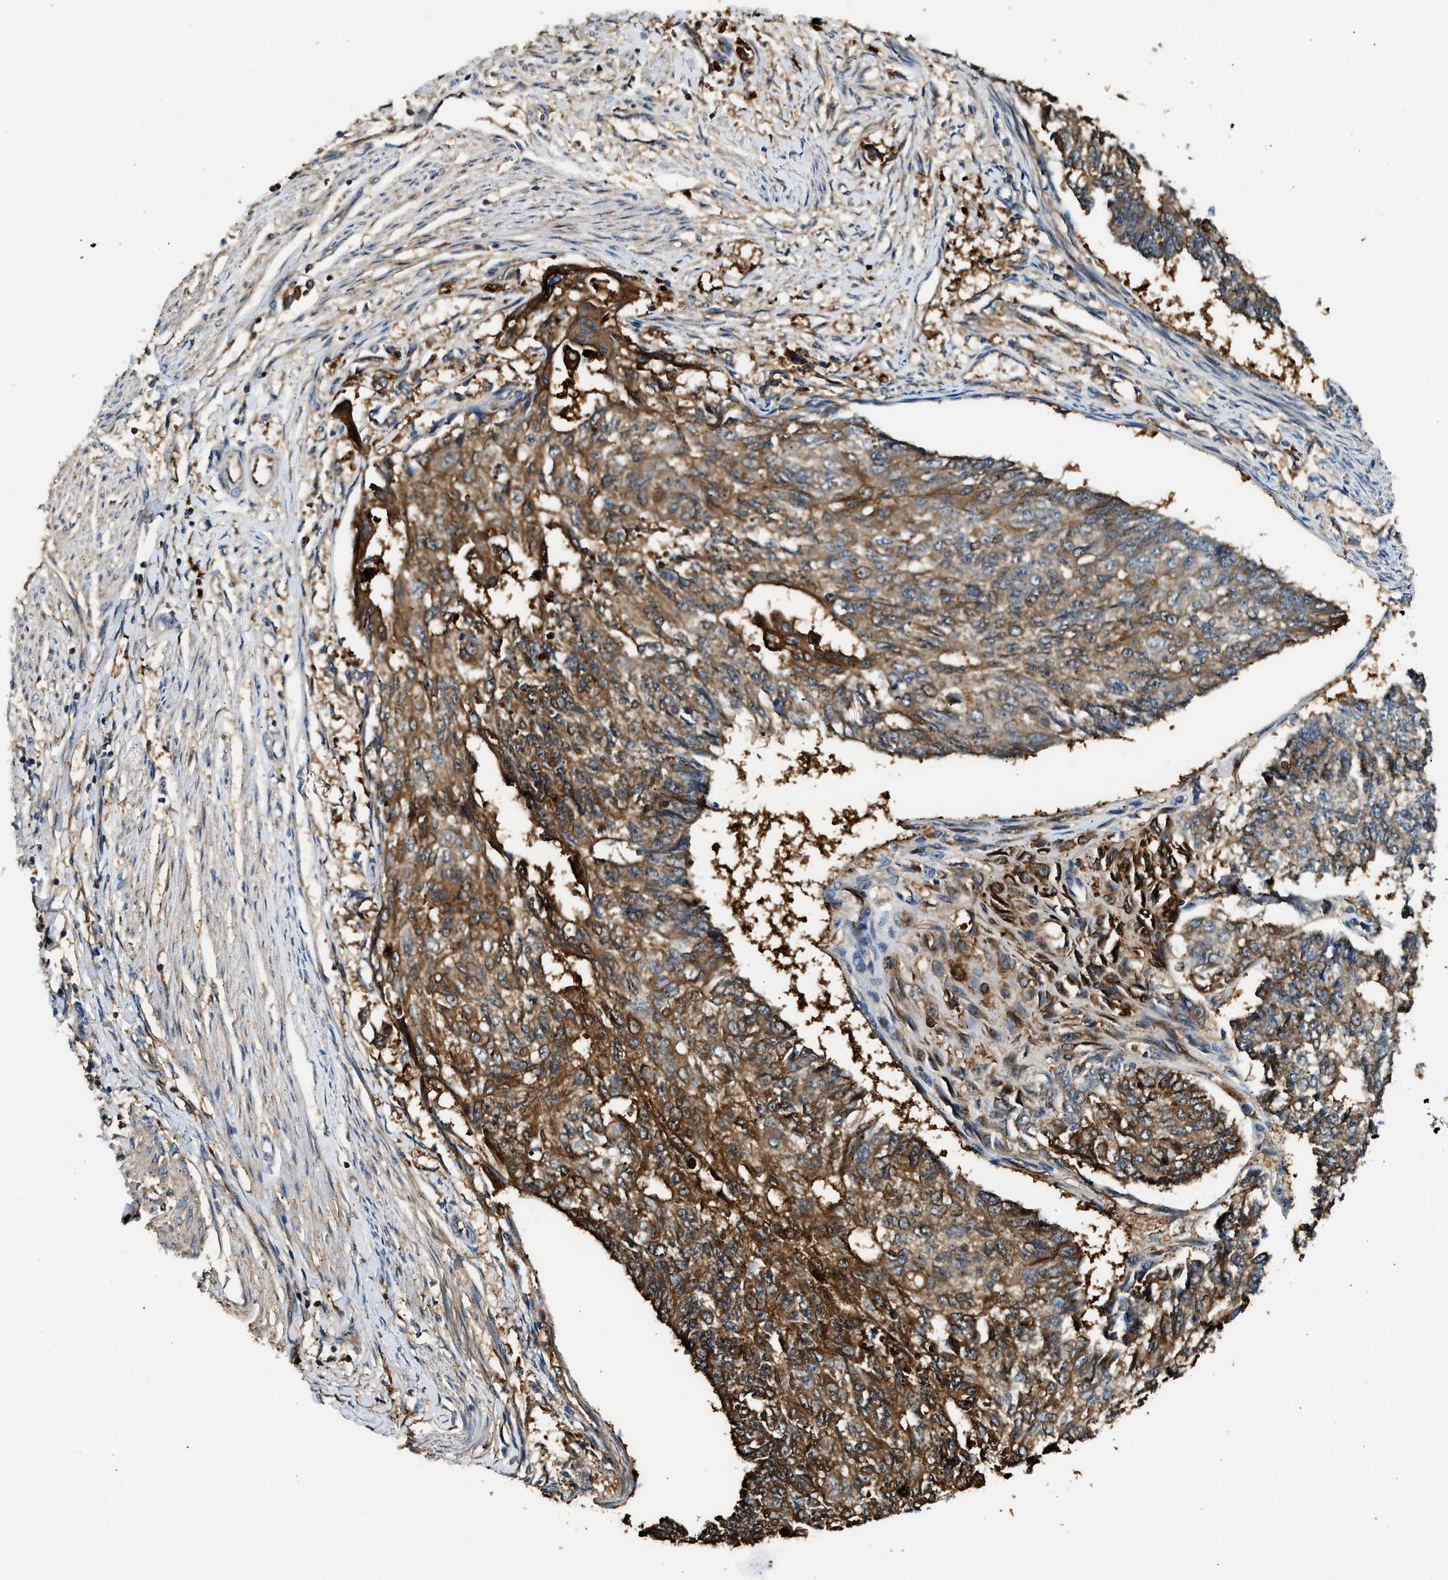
{"staining": {"intensity": "moderate", "quantity": ">75%", "location": "cytoplasmic/membranous"}, "tissue": "endometrial cancer", "cell_type": "Tumor cells", "image_type": "cancer", "snomed": [{"axis": "morphology", "description": "Adenocarcinoma, NOS"}, {"axis": "topography", "description": "Endometrium"}], "caption": "Moderate cytoplasmic/membranous staining for a protein is identified in about >75% of tumor cells of endometrial adenocarcinoma using IHC.", "gene": "ANXA3", "patient": {"sex": "female", "age": 32}}